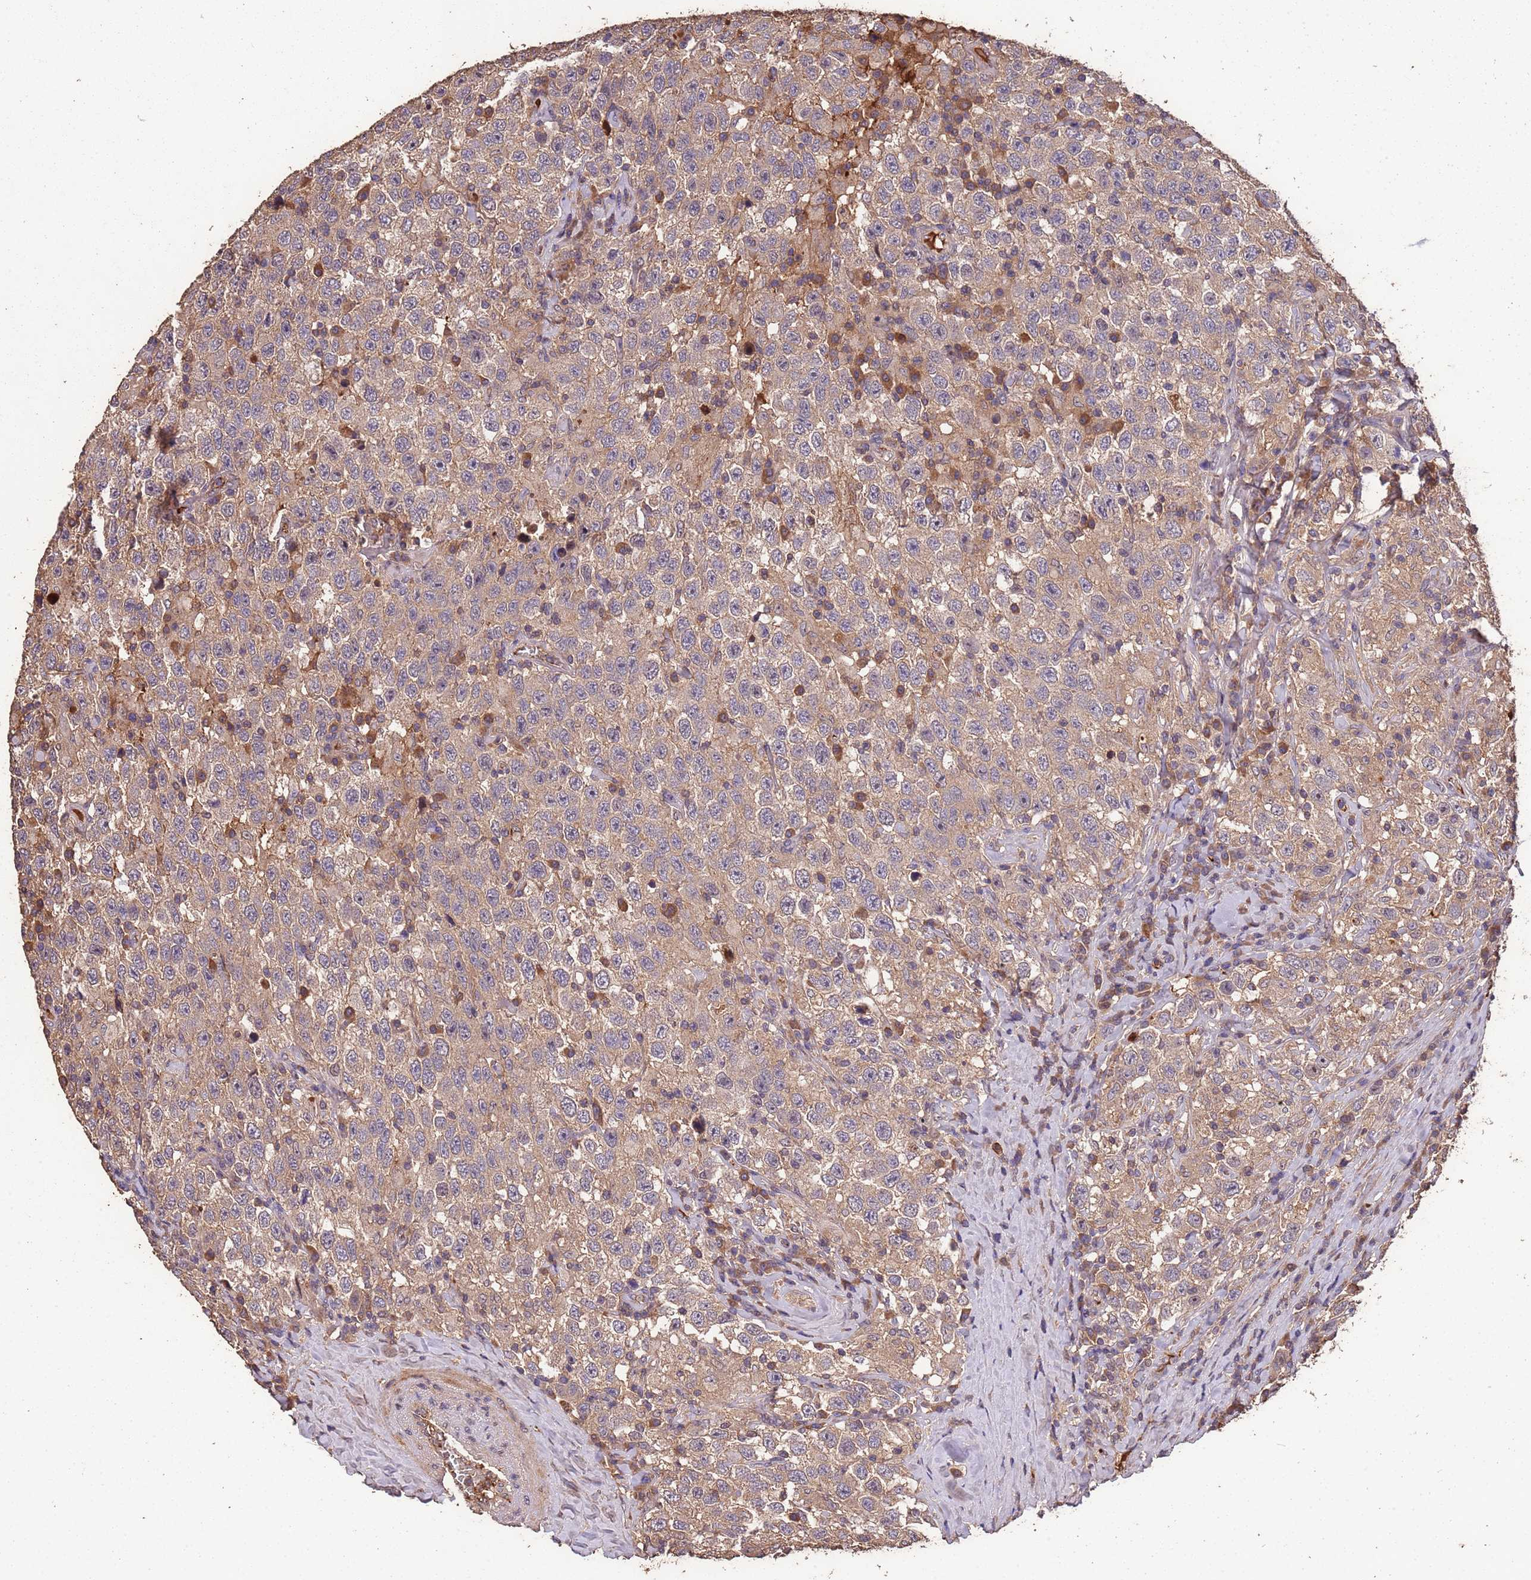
{"staining": {"intensity": "weak", "quantity": ">75%", "location": "cytoplasmic/membranous"}, "tissue": "testis cancer", "cell_type": "Tumor cells", "image_type": "cancer", "snomed": [{"axis": "morphology", "description": "Seminoma, NOS"}, {"axis": "topography", "description": "Testis"}], "caption": "A histopathology image of testis seminoma stained for a protein exhibits weak cytoplasmic/membranous brown staining in tumor cells.", "gene": "CCDC184", "patient": {"sex": "male", "age": 41}}